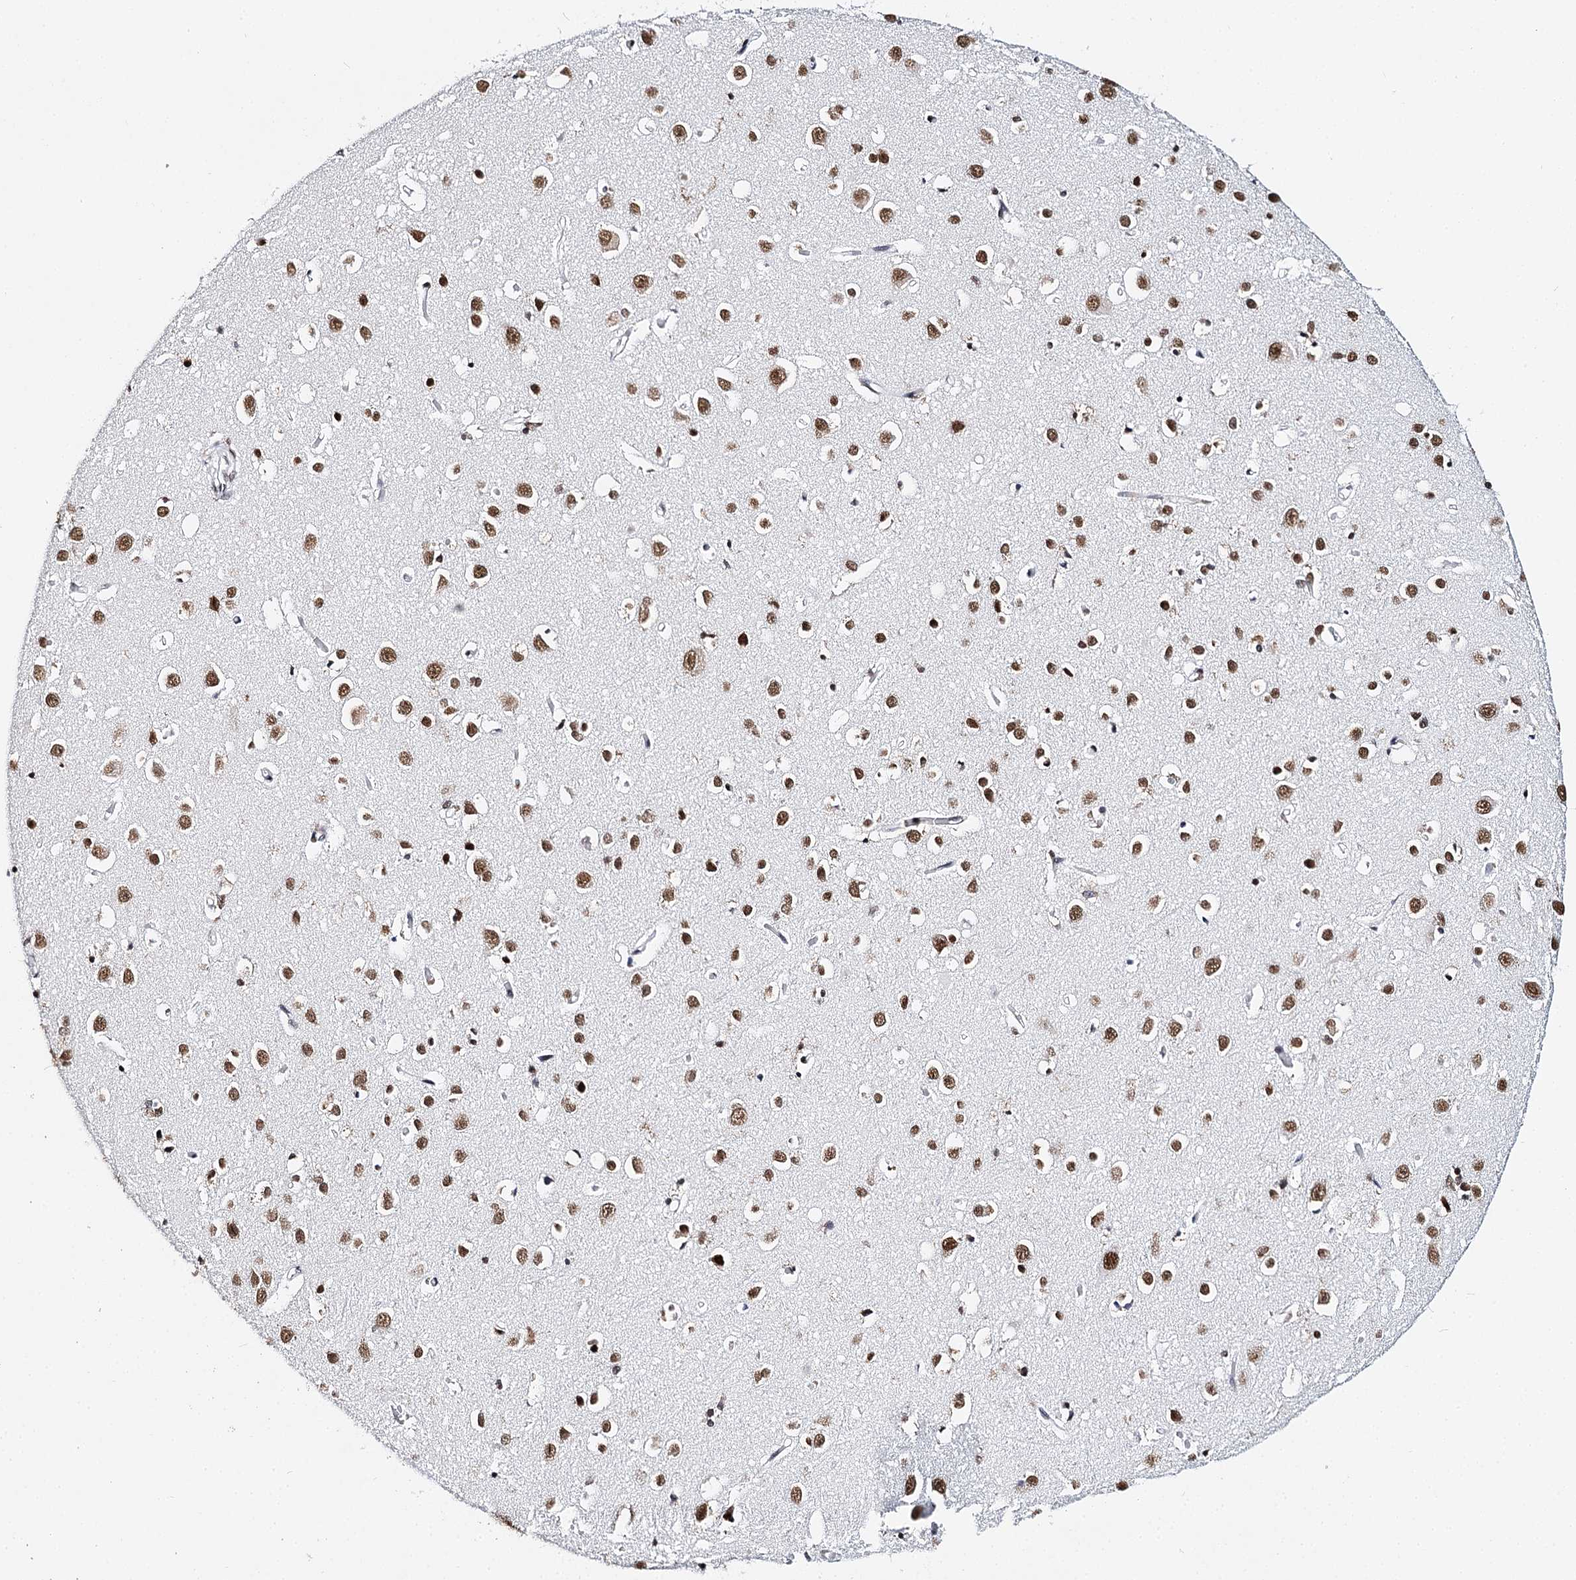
{"staining": {"intensity": "negative", "quantity": "none", "location": "none"}, "tissue": "cerebral cortex", "cell_type": "Endothelial cells", "image_type": "normal", "snomed": [{"axis": "morphology", "description": "Normal tissue, NOS"}, {"axis": "topography", "description": "Cerebral cortex"}], "caption": "Endothelial cells show no significant protein expression in normal cerebral cortex. (DAB immunohistochemistry visualized using brightfield microscopy, high magnification).", "gene": "BARD1", "patient": {"sex": "female", "age": 64}}